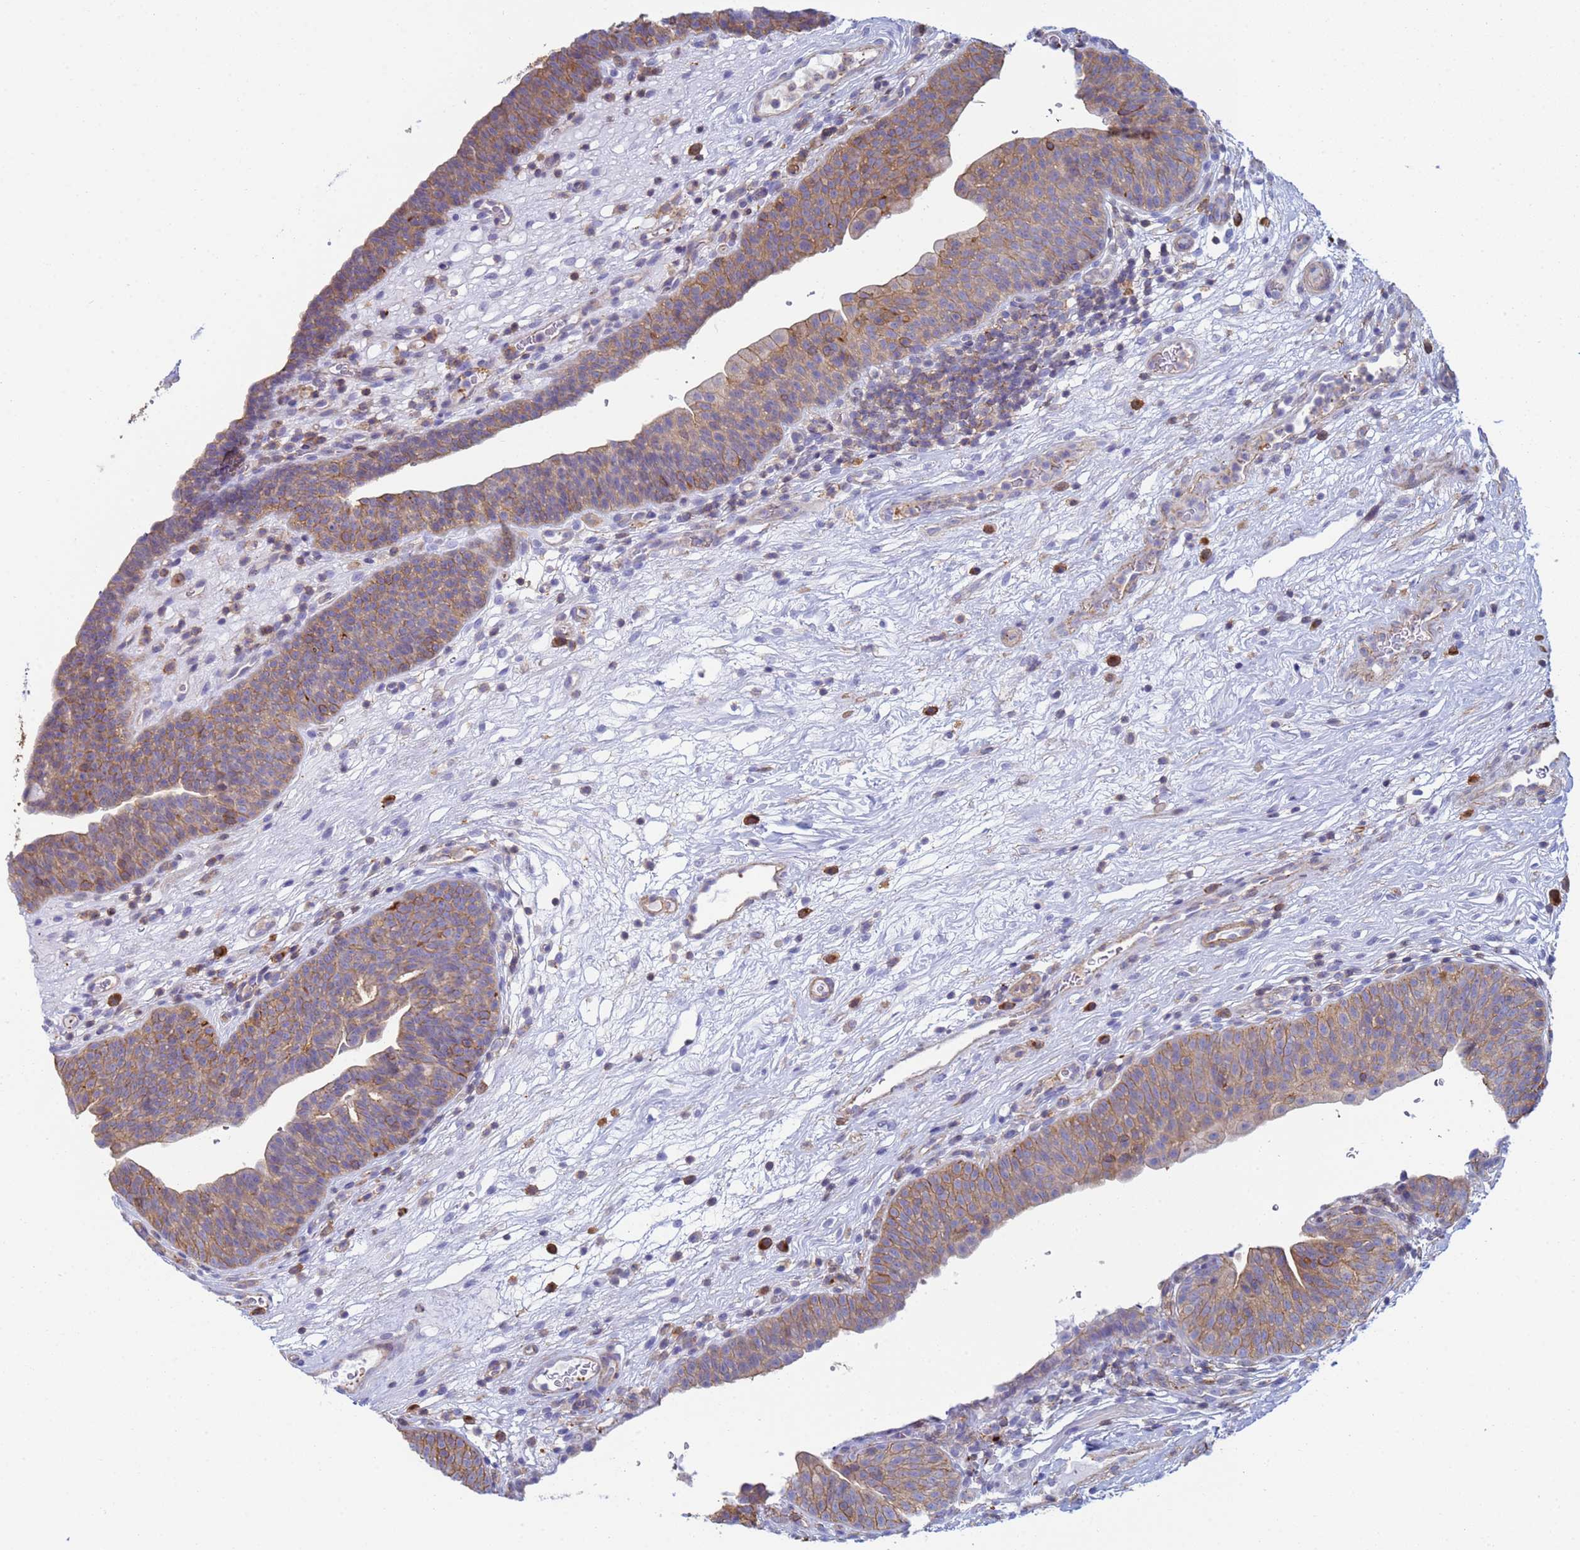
{"staining": {"intensity": "moderate", "quantity": ">75%", "location": "cytoplasmic/membranous"}, "tissue": "urinary bladder", "cell_type": "Urothelial cells", "image_type": "normal", "snomed": [{"axis": "morphology", "description": "Normal tissue, NOS"}, {"axis": "topography", "description": "Urinary bladder"}], "caption": "High-magnification brightfield microscopy of normal urinary bladder stained with DAB (3,3'-diaminobenzidine) (brown) and counterstained with hematoxylin (blue). urothelial cells exhibit moderate cytoplasmic/membranous staining is present in about>75% of cells.", "gene": "ZNG1A", "patient": {"sex": "male", "age": 71}}